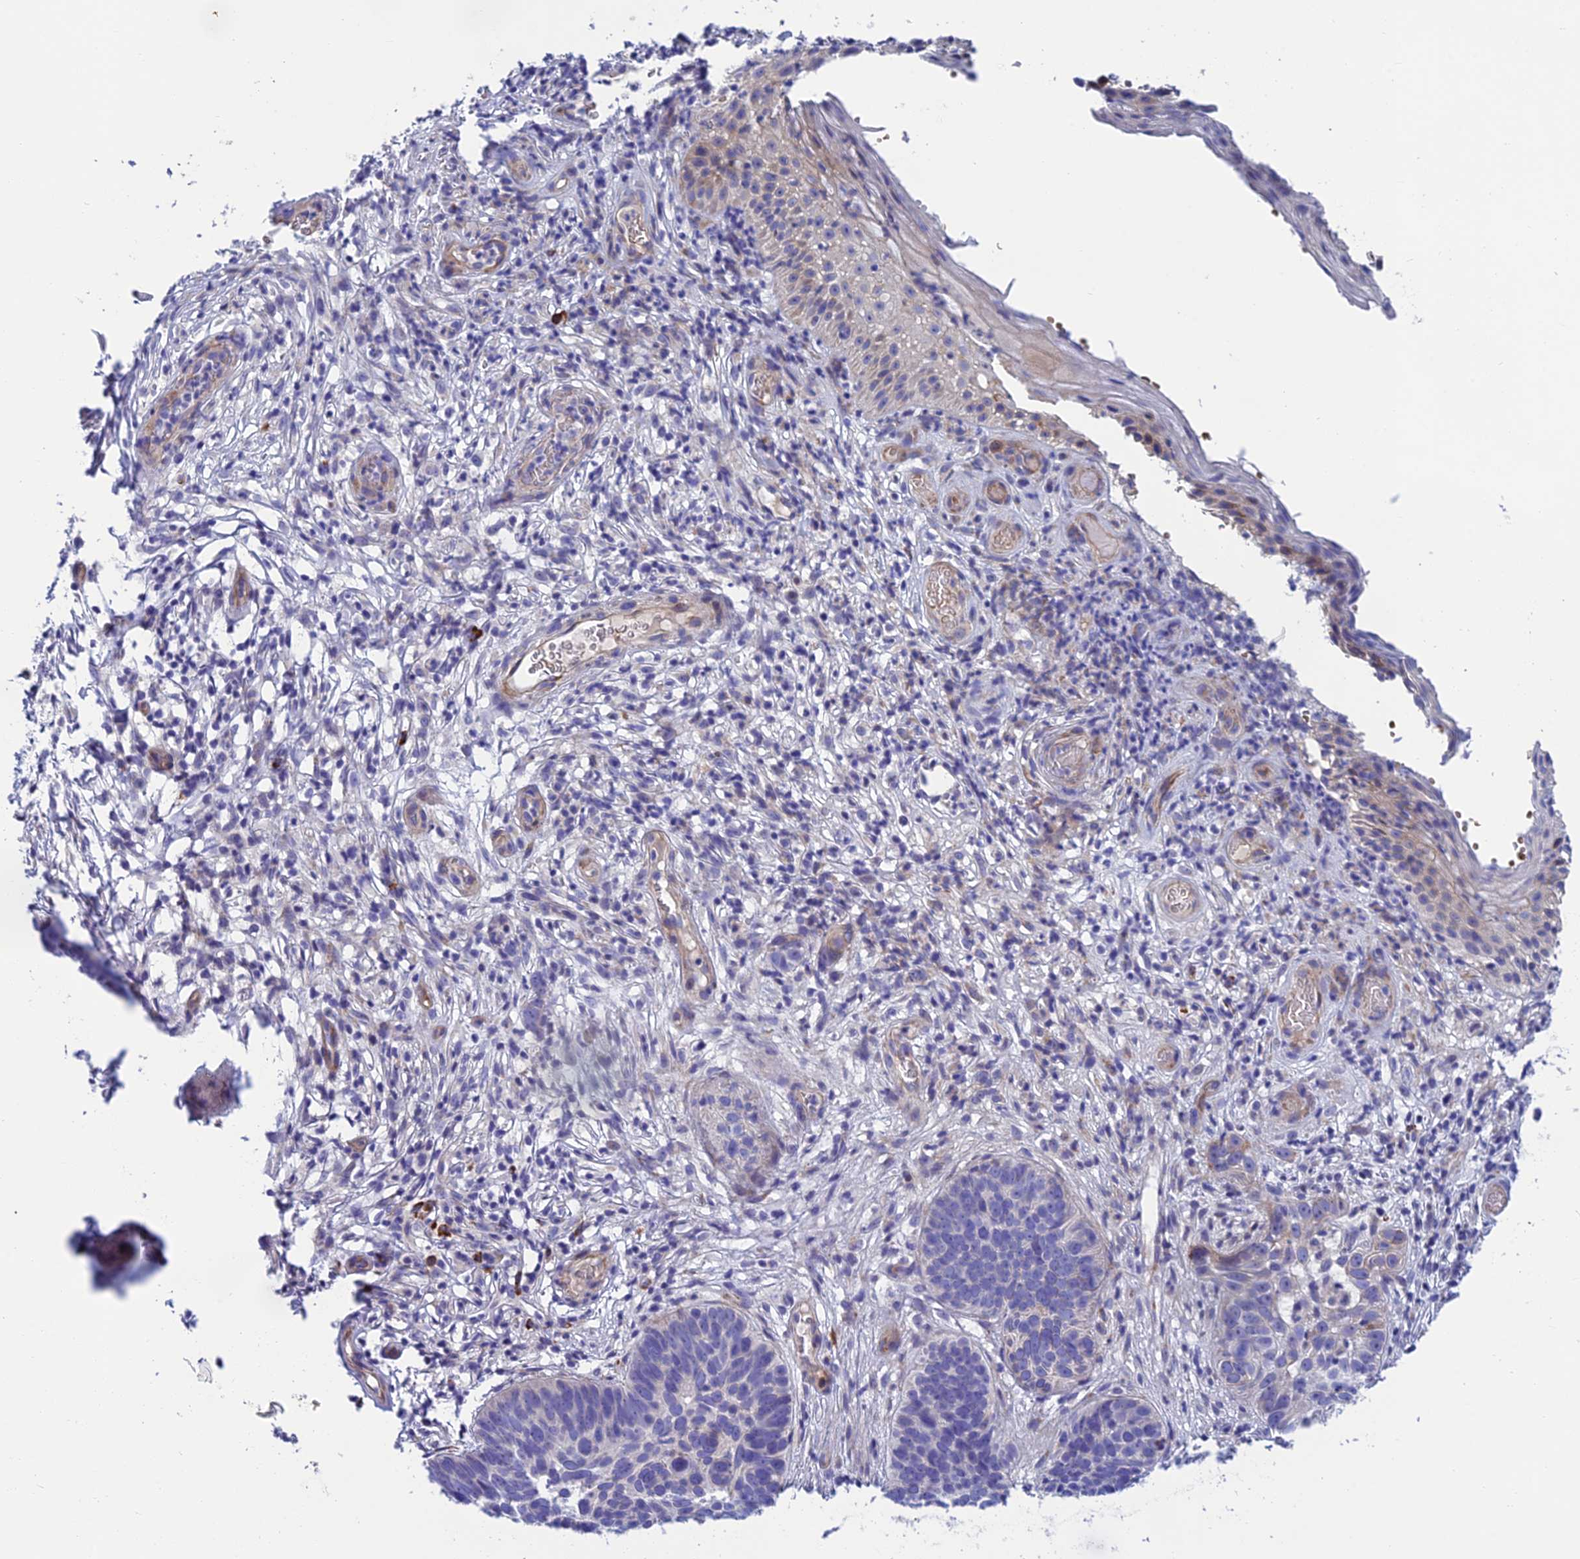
{"staining": {"intensity": "negative", "quantity": "none", "location": "none"}, "tissue": "skin cancer", "cell_type": "Tumor cells", "image_type": "cancer", "snomed": [{"axis": "morphology", "description": "Basal cell carcinoma"}, {"axis": "topography", "description": "Skin"}], "caption": "Immunohistochemistry (IHC) micrograph of neoplastic tissue: skin basal cell carcinoma stained with DAB exhibits no significant protein staining in tumor cells.", "gene": "MACIR", "patient": {"sex": "male", "age": 89}}